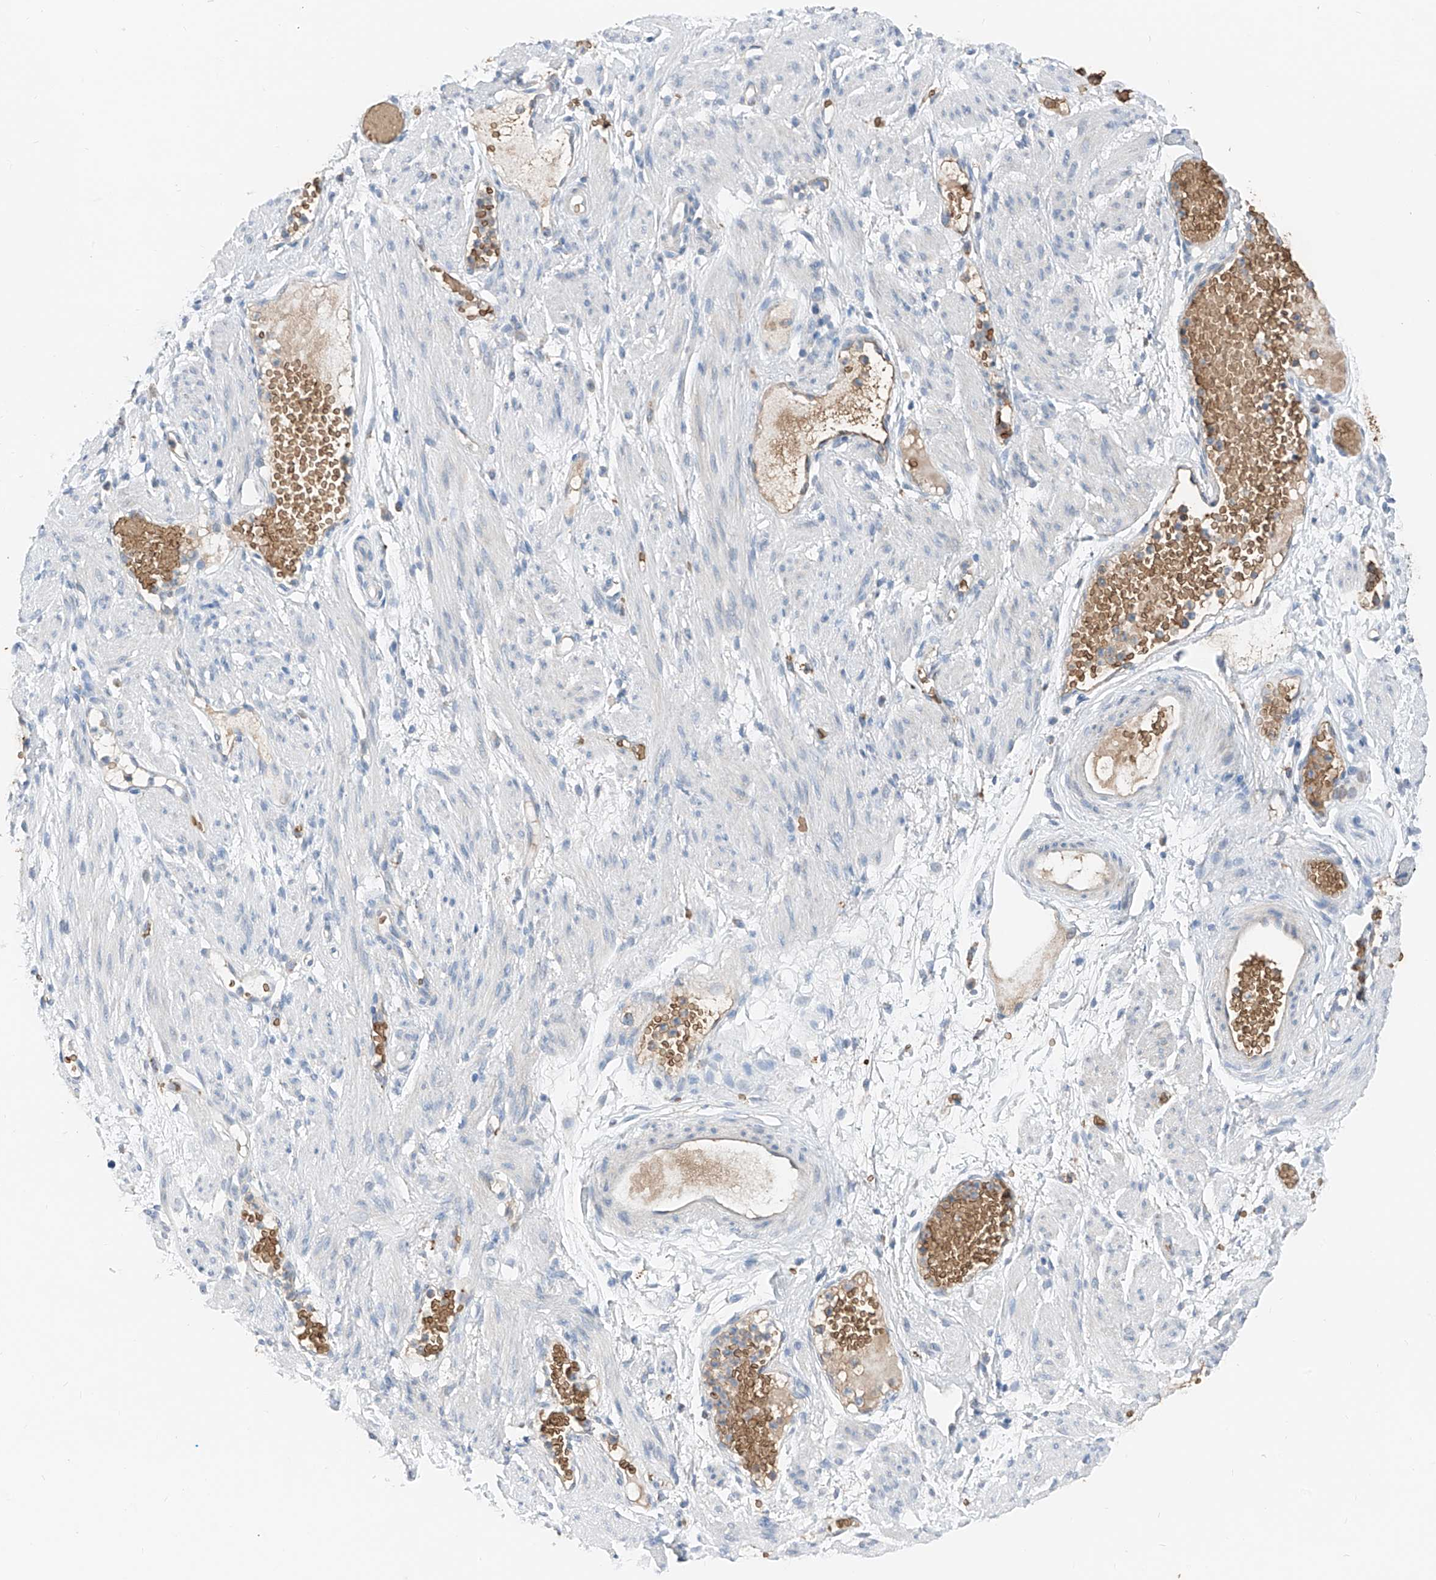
{"staining": {"intensity": "negative", "quantity": "none", "location": "none"}, "tissue": "adipose tissue", "cell_type": "Adipocytes", "image_type": "normal", "snomed": [{"axis": "morphology", "description": "Normal tissue, NOS"}, {"axis": "topography", "description": "Smooth muscle"}, {"axis": "topography", "description": "Peripheral nerve tissue"}], "caption": "An IHC histopathology image of unremarkable adipose tissue is shown. There is no staining in adipocytes of adipose tissue.", "gene": "PRSS23", "patient": {"sex": "female", "age": 39}}